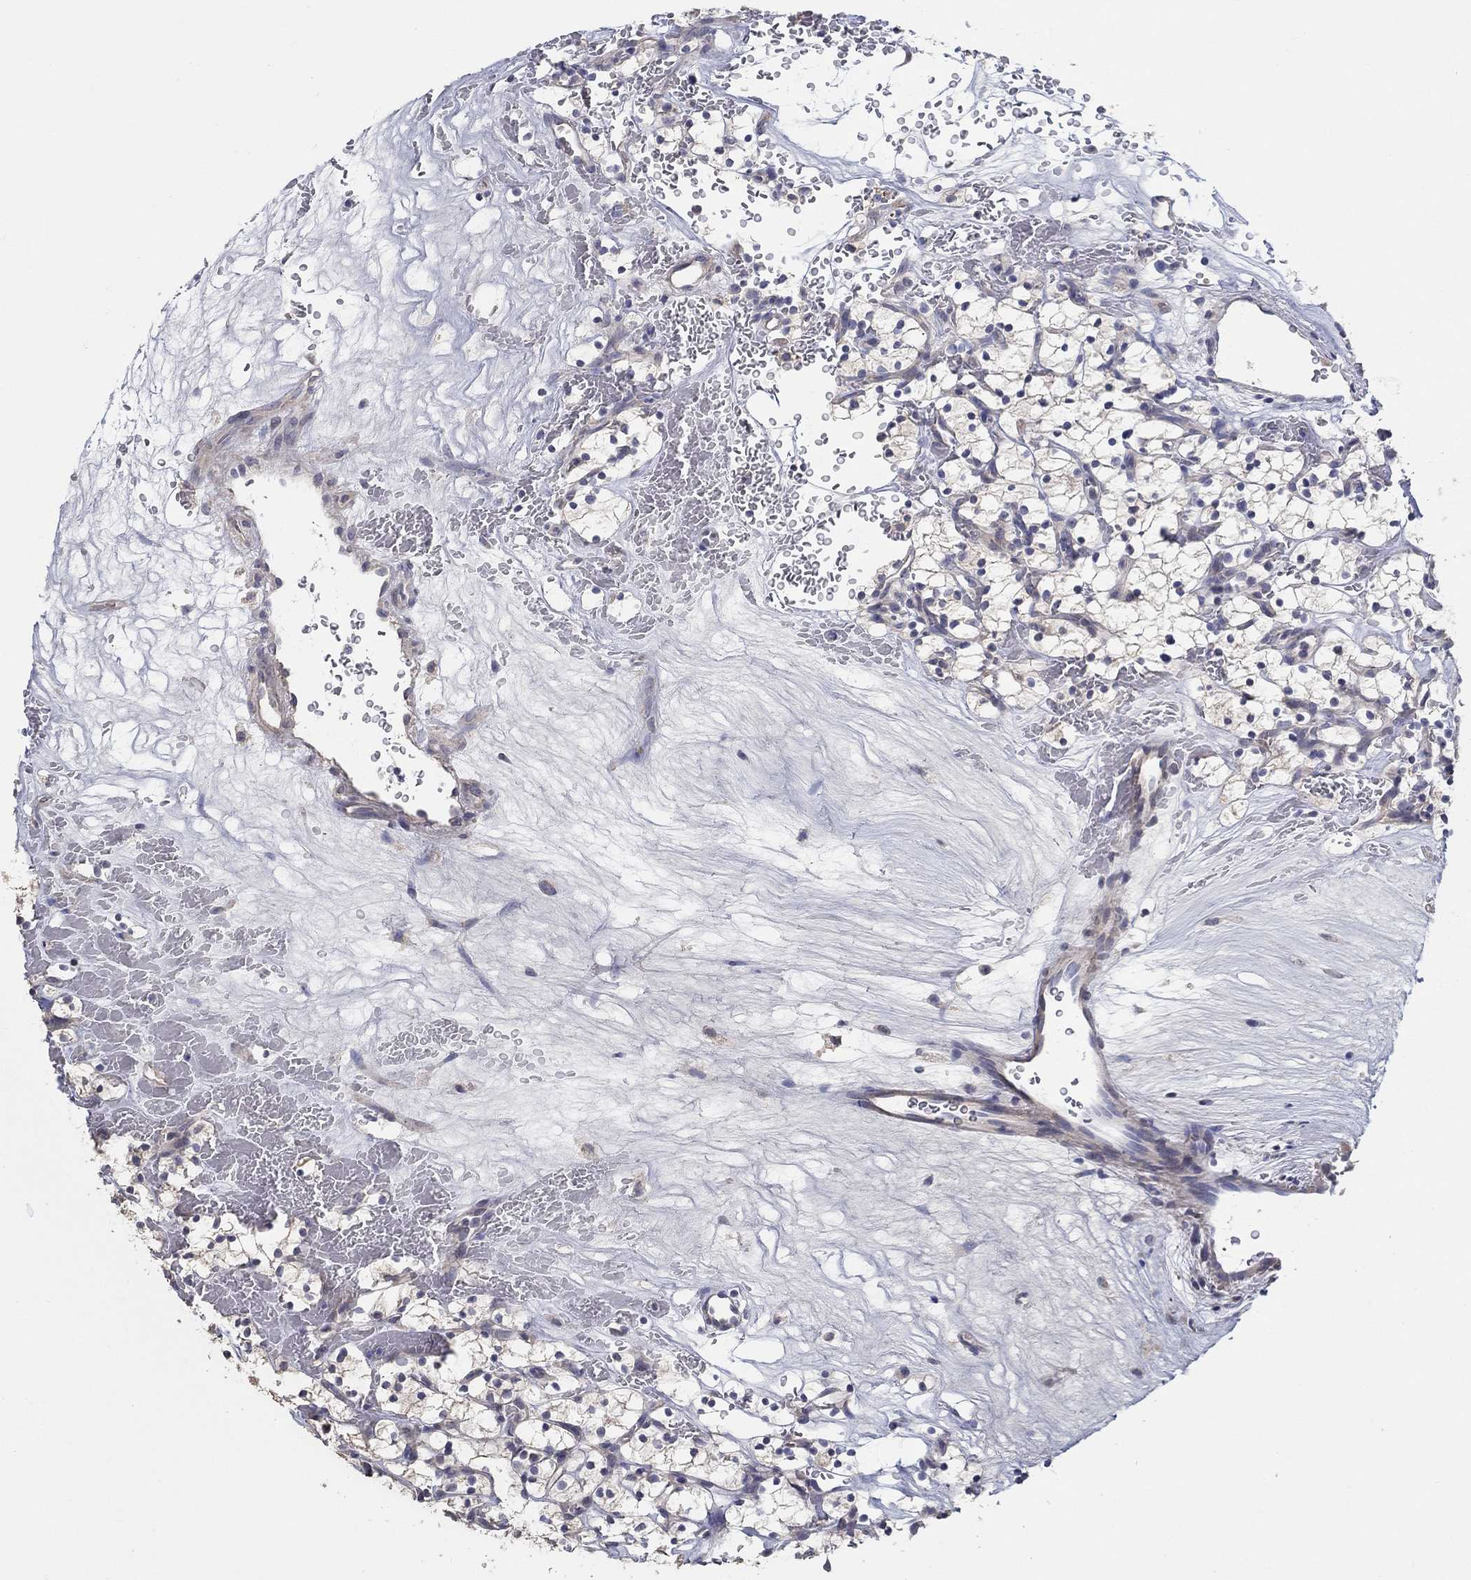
{"staining": {"intensity": "negative", "quantity": "none", "location": "none"}, "tissue": "renal cancer", "cell_type": "Tumor cells", "image_type": "cancer", "snomed": [{"axis": "morphology", "description": "Adenocarcinoma, NOS"}, {"axis": "topography", "description": "Kidney"}], "caption": "Human renal cancer stained for a protein using immunohistochemistry shows no positivity in tumor cells.", "gene": "DOCK3", "patient": {"sex": "female", "age": 64}}